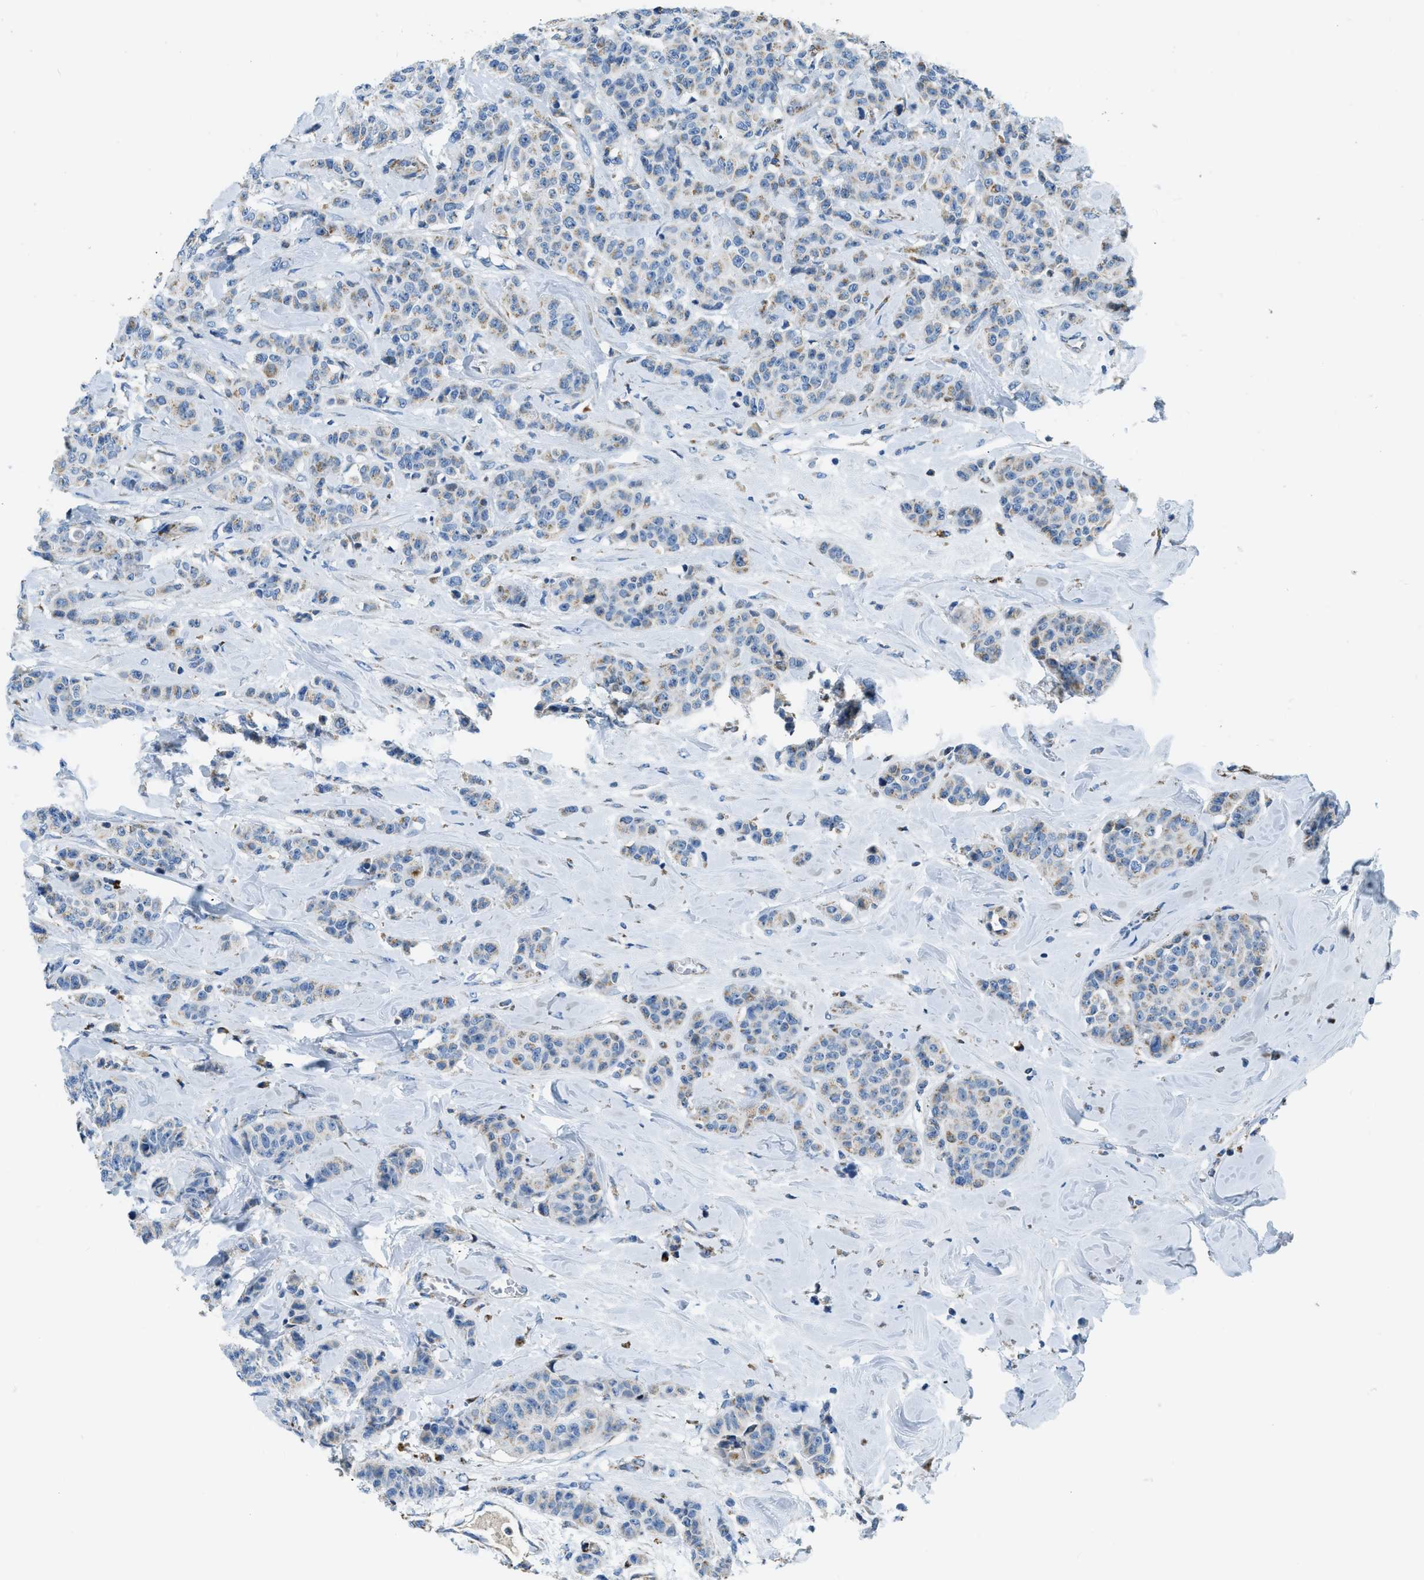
{"staining": {"intensity": "weak", "quantity": "25%-75%", "location": "cytoplasmic/membranous"}, "tissue": "breast cancer", "cell_type": "Tumor cells", "image_type": "cancer", "snomed": [{"axis": "morphology", "description": "Normal tissue, NOS"}, {"axis": "morphology", "description": "Duct carcinoma"}, {"axis": "topography", "description": "Breast"}], "caption": "The photomicrograph exhibits a brown stain indicating the presence of a protein in the cytoplasmic/membranous of tumor cells in intraductal carcinoma (breast).", "gene": "ACADVL", "patient": {"sex": "female", "age": 40}}